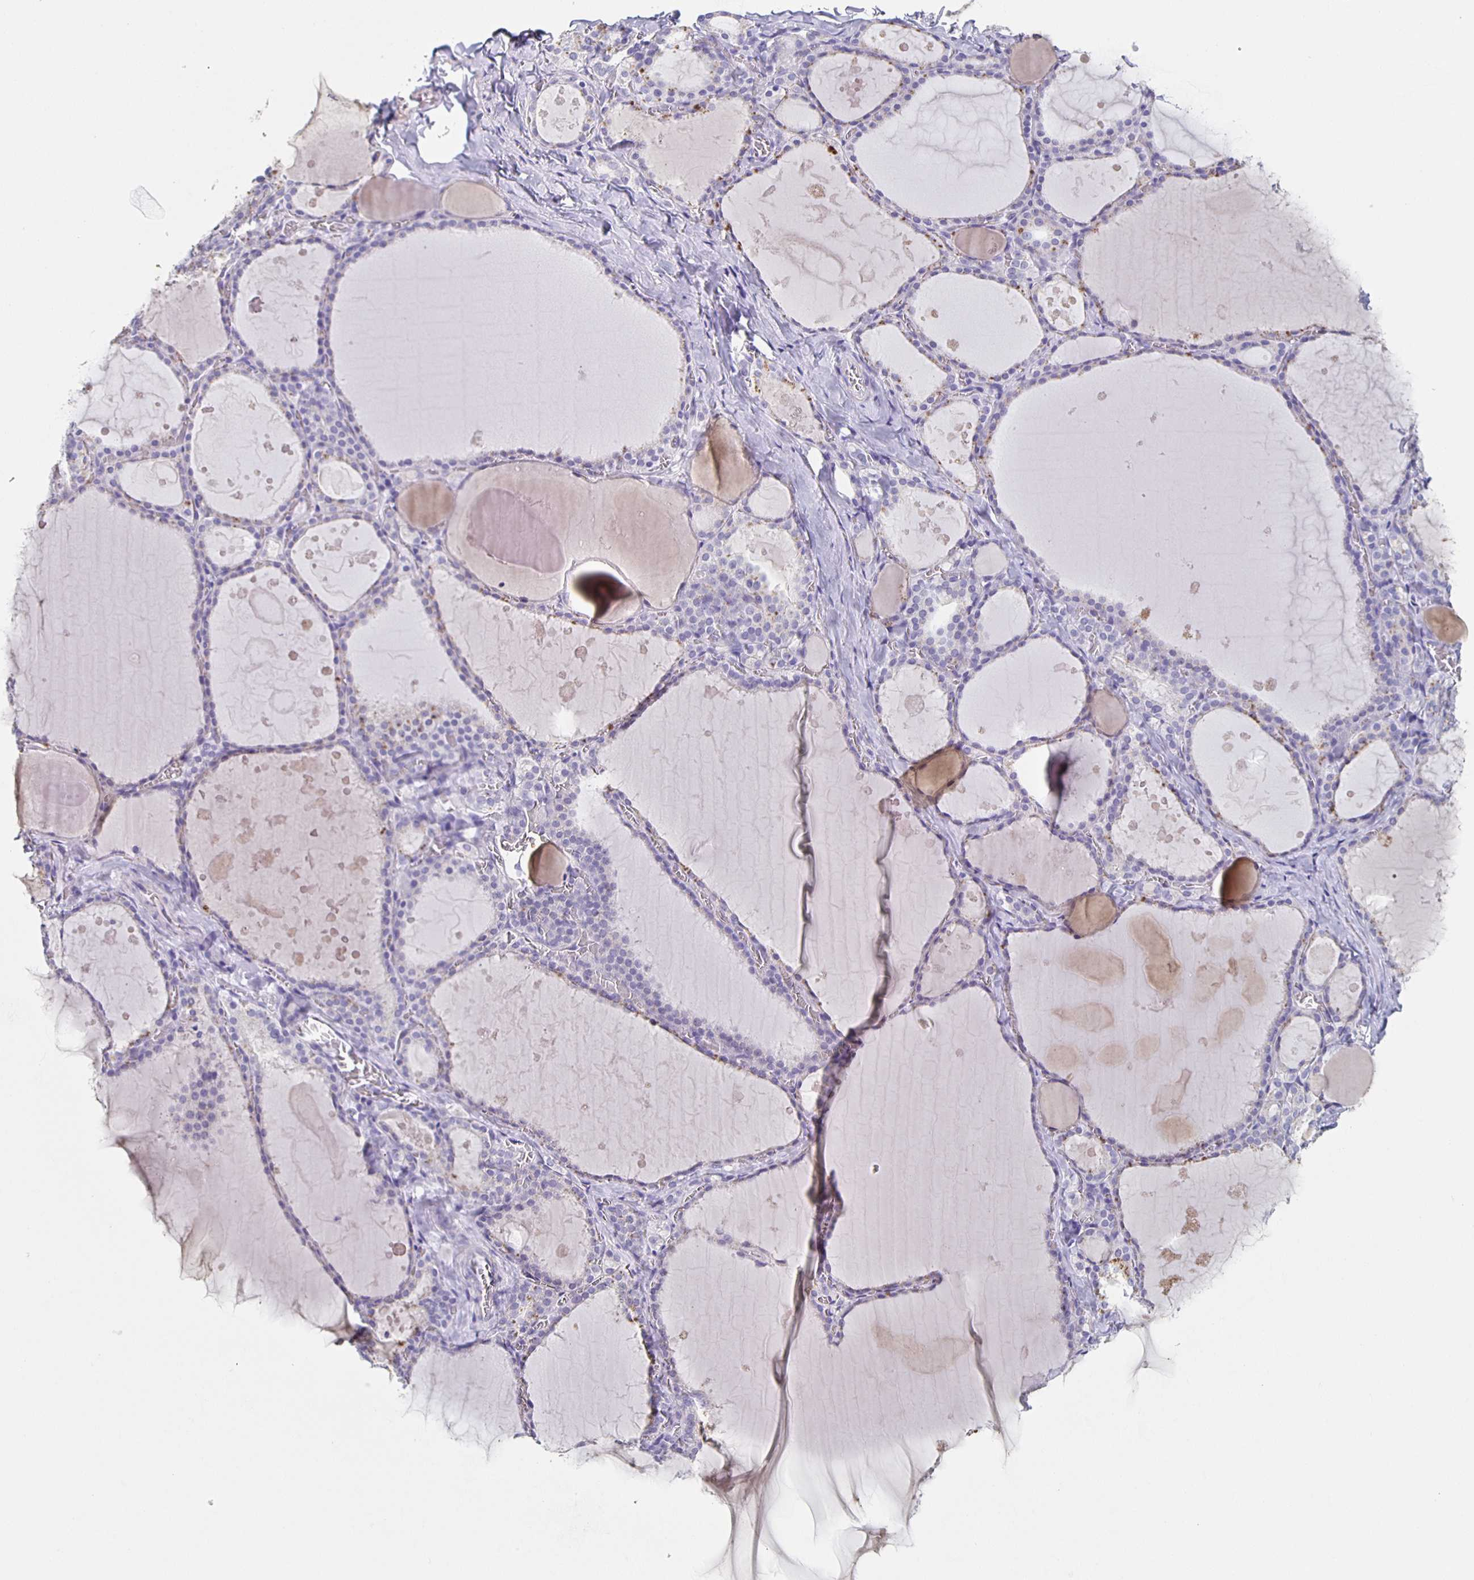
{"staining": {"intensity": "negative", "quantity": "none", "location": "none"}, "tissue": "thyroid gland", "cell_type": "Glandular cells", "image_type": "normal", "snomed": [{"axis": "morphology", "description": "Normal tissue, NOS"}, {"axis": "topography", "description": "Thyroid gland"}], "caption": "Immunohistochemical staining of benign thyroid gland exhibits no significant staining in glandular cells.", "gene": "CACNA2D2", "patient": {"sex": "male", "age": 56}}